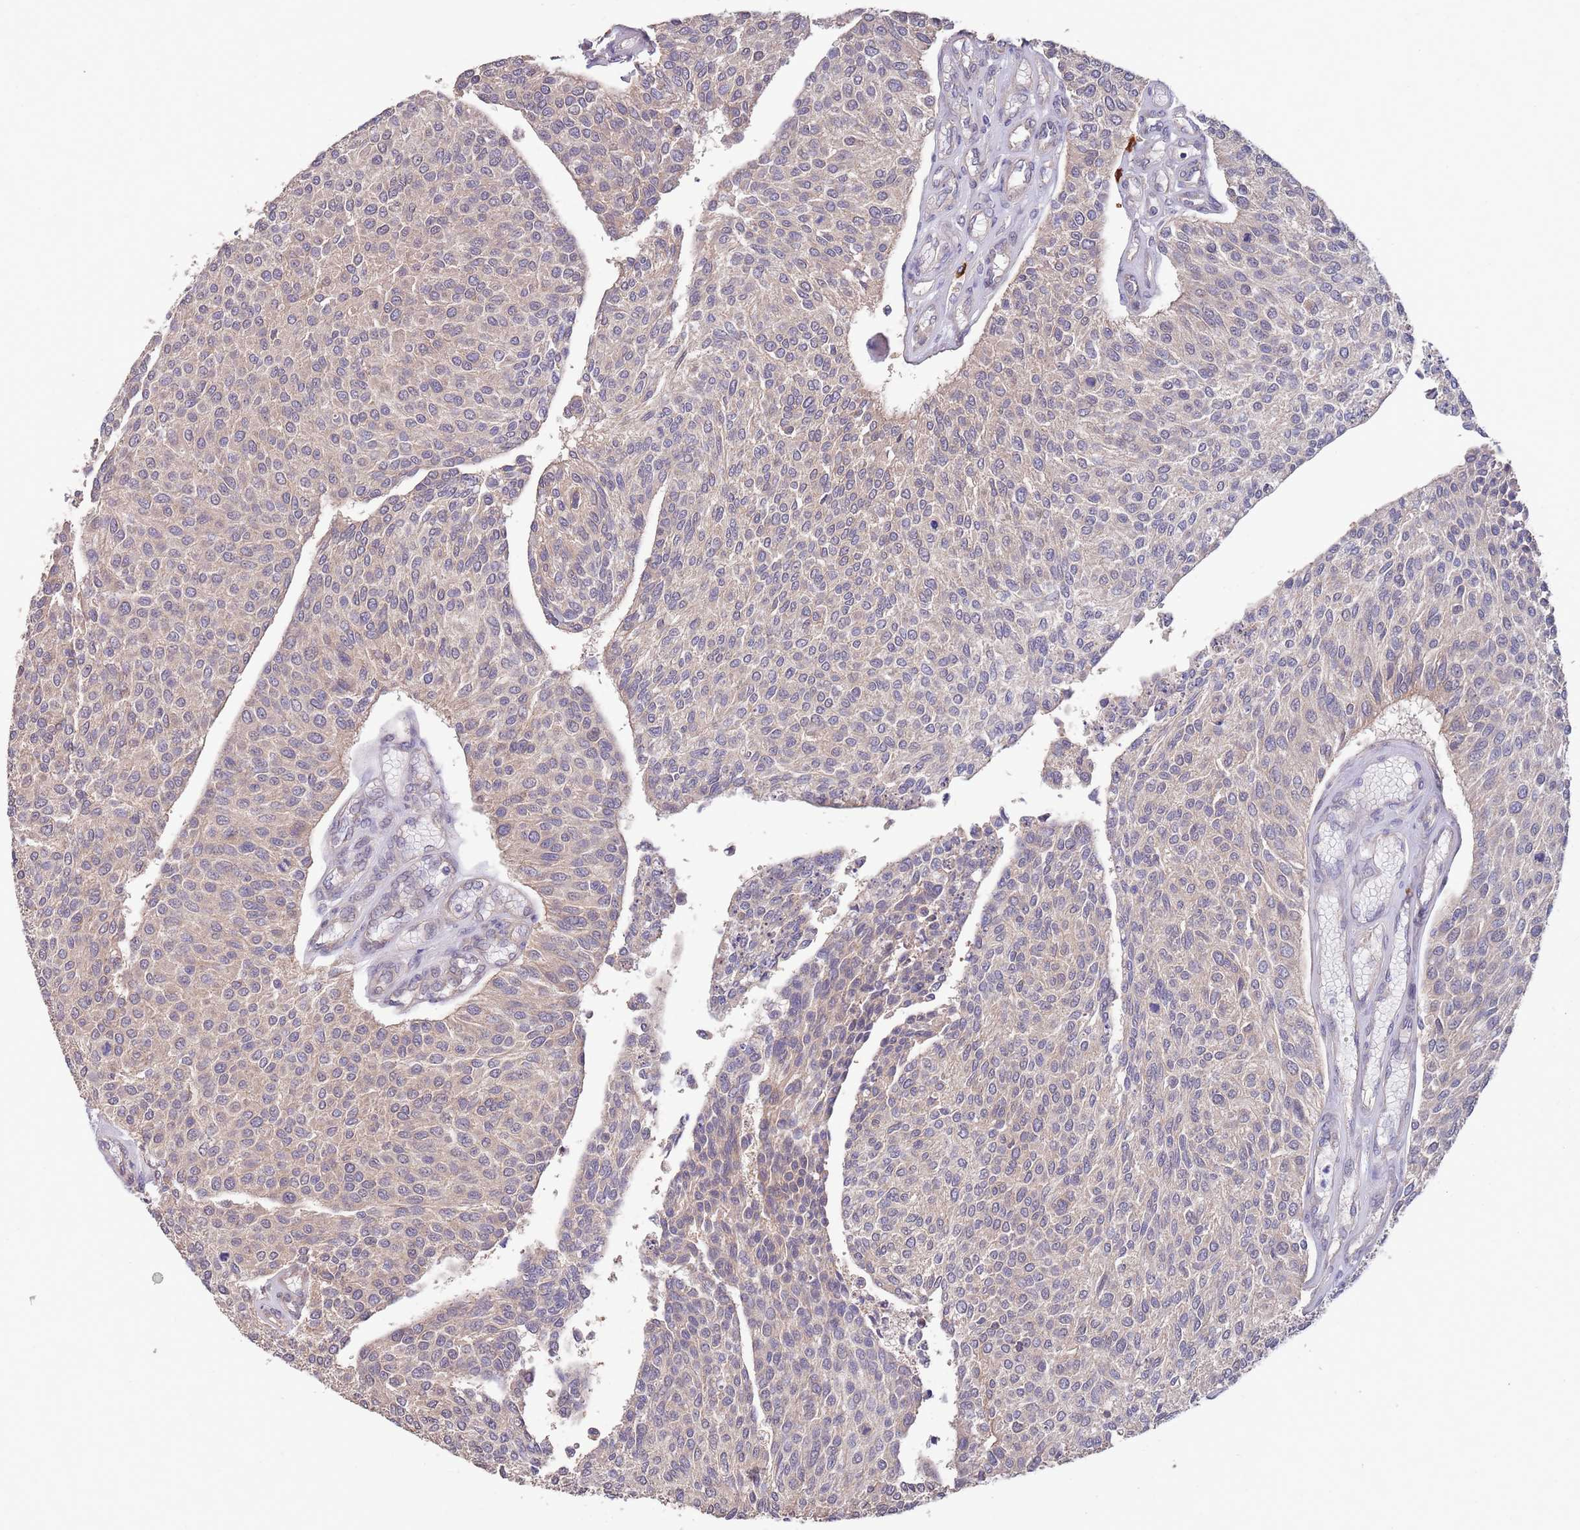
{"staining": {"intensity": "weak", "quantity": "25%-75%", "location": "cytoplasmic/membranous"}, "tissue": "urothelial cancer", "cell_type": "Tumor cells", "image_type": "cancer", "snomed": [{"axis": "morphology", "description": "Urothelial carcinoma, NOS"}, {"axis": "topography", "description": "Urinary bladder"}], "caption": "Urothelial cancer stained for a protein shows weak cytoplasmic/membranous positivity in tumor cells.", "gene": "MARVELD2", "patient": {"sex": "male", "age": 55}}